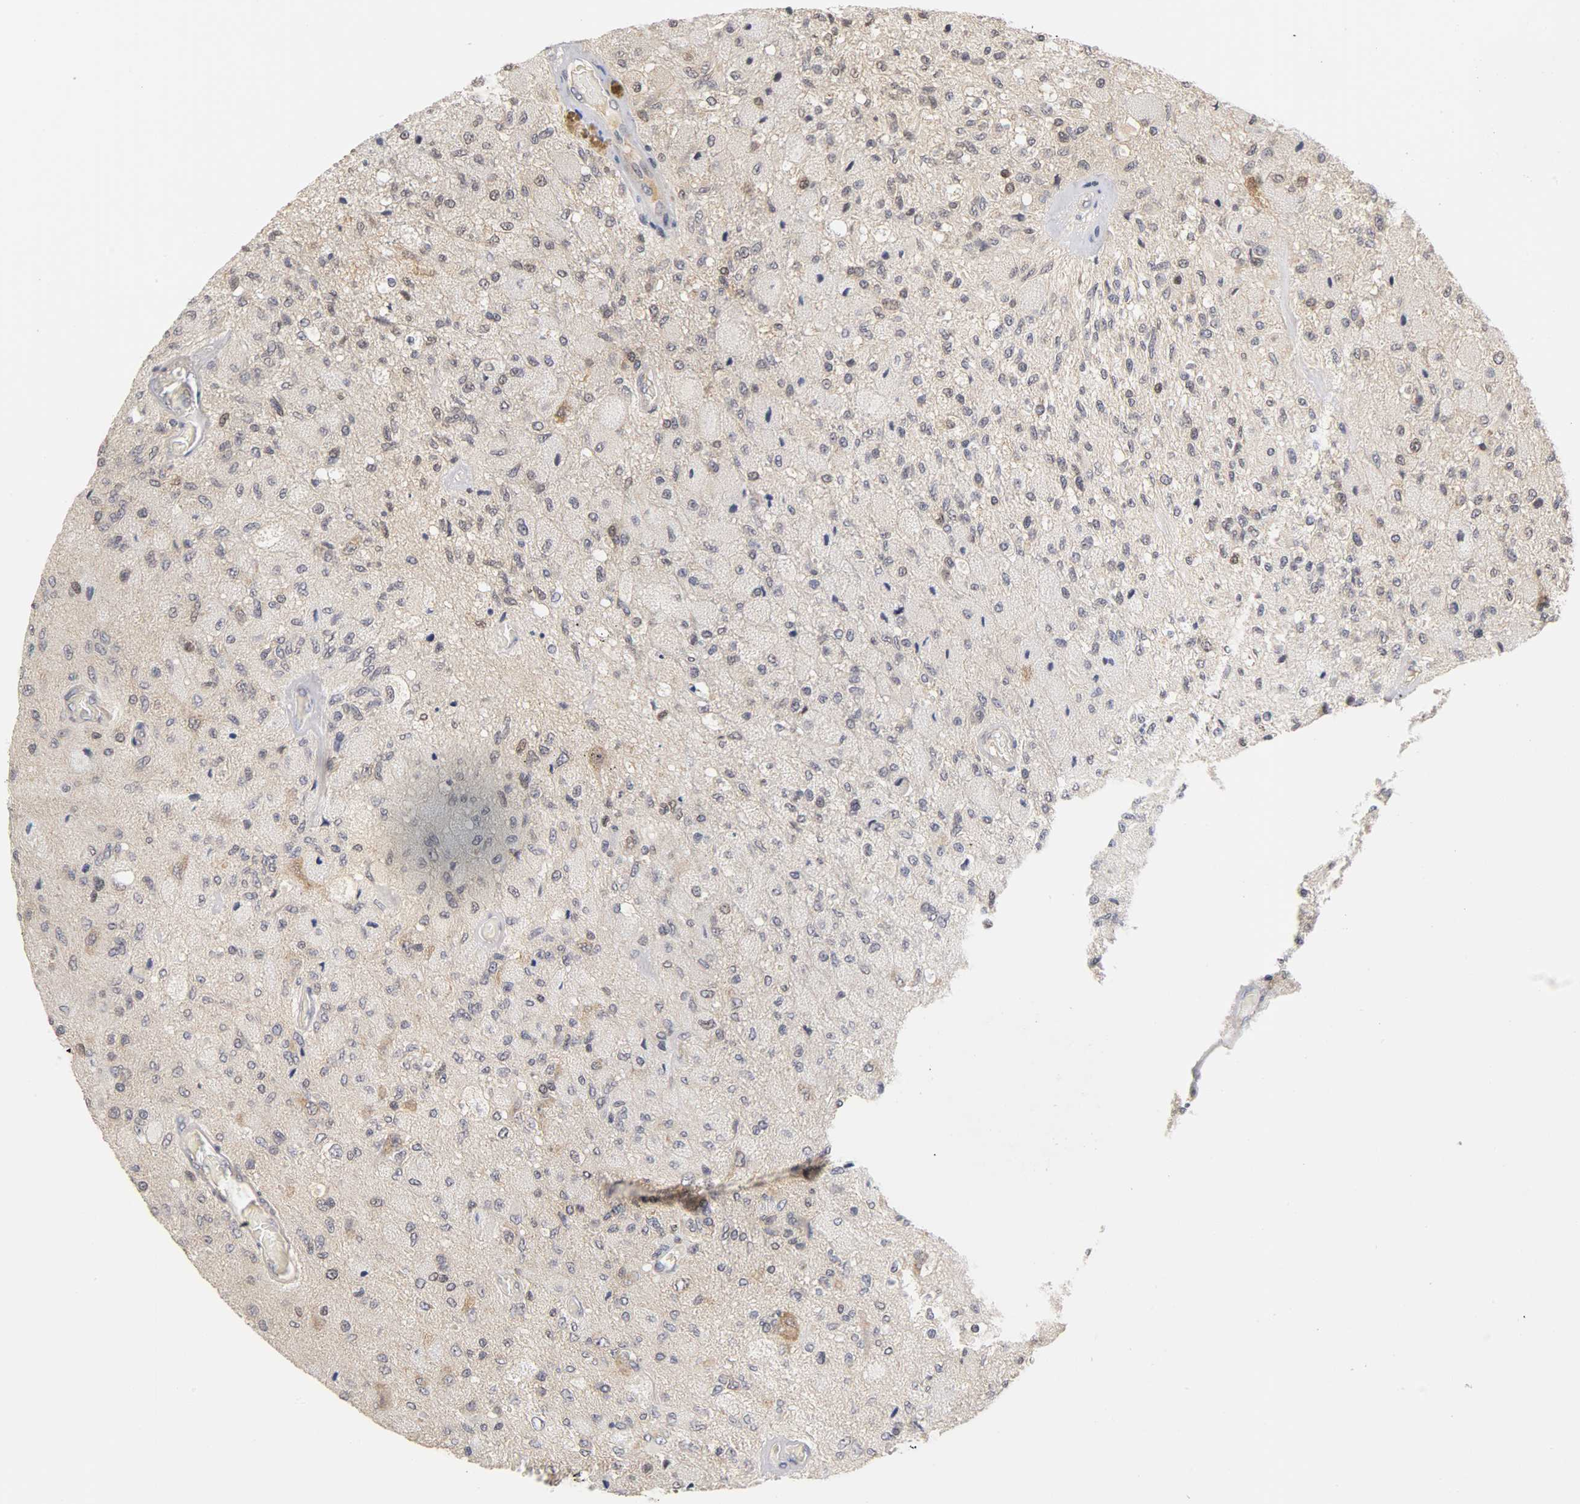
{"staining": {"intensity": "weak", "quantity": "25%-75%", "location": "cytoplasmic/membranous,nuclear"}, "tissue": "glioma", "cell_type": "Tumor cells", "image_type": "cancer", "snomed": [{"axis": "morphology", "description": "Normal tissue, NOS"}, {"axis": "morphology", "description": "Glioma, malignant, High grade"}, {"axis": "topography", "description": "Cerebral cortex"}], "caption": "High-power microscopy captured an immunohistochemistry (IHC) image of malignant glioma (high-grade), revealing weak cytoplasmic/membranous and nuclear positivity in approximately 25%-75% of tumor cells. The protein is stained brown, and the nuclei are stained in blue (DAB (3,3'-diaminobenzidine) IHC with brightfield microscopy, high magnification).", "gene": "UBE2M", "patient": {"sex": "male", "age": 77}}